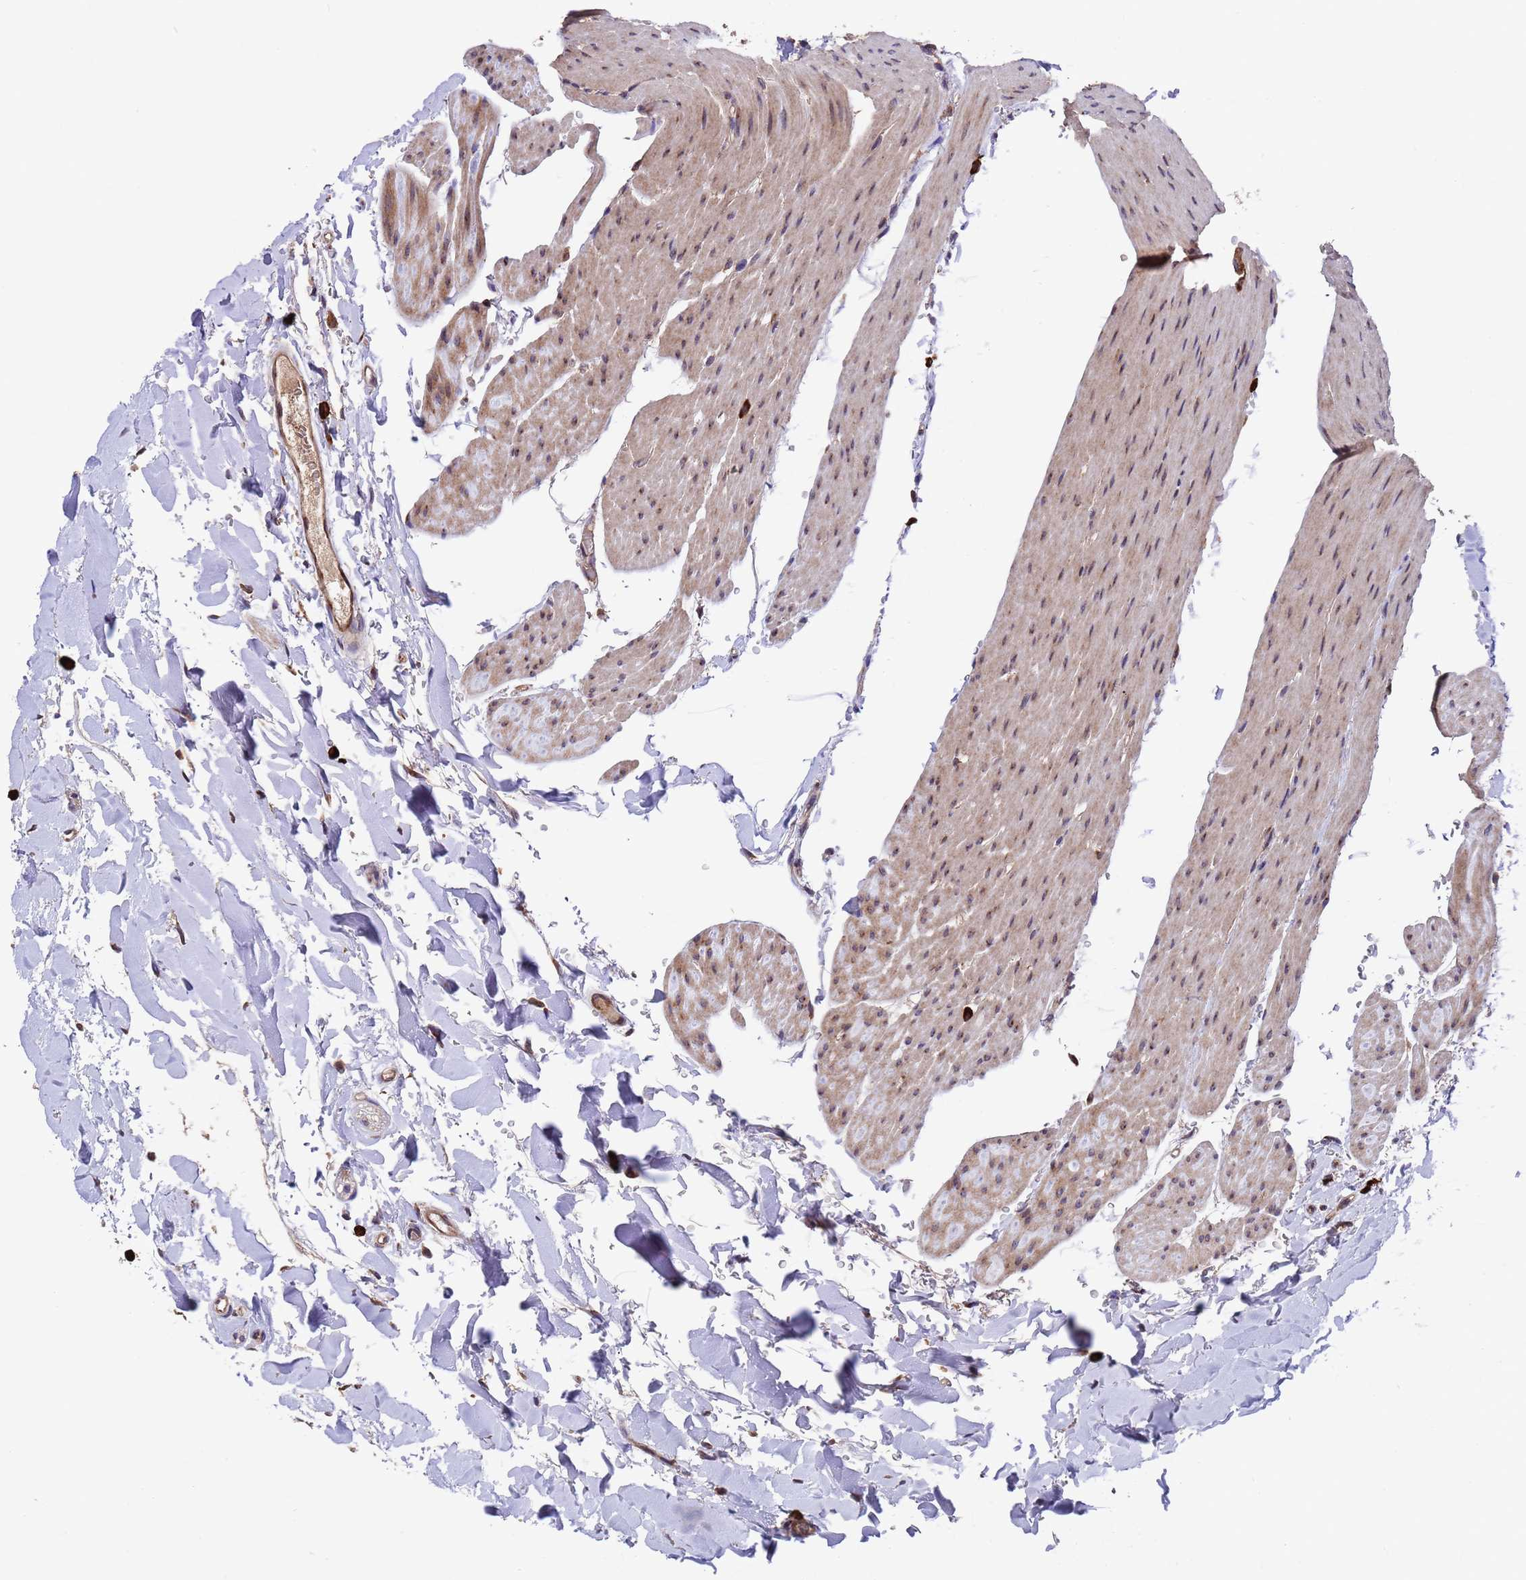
{"staining": {"intensity": "moderate", "quantity": ">75%", "location": "cytoplasmic/membranous"}, "tissue": "colon", "cell_type": "Endothelial cells", "image_type": "normal", "snomed": [{"axis": "morphology", "description": "Normal tissue, NOS"}, {"axis": "topography", "description": "Colon"}], "caption": "An immunohistochemistry (IHC) photomicrograph of unremarkable tissue is shown. Protein staining in brown highlights moderate cytoplasmic/membranous positivity in colon within endothelial cells.", "gene": "TSR3", "patient": {"sex": "male", "age": 75}}